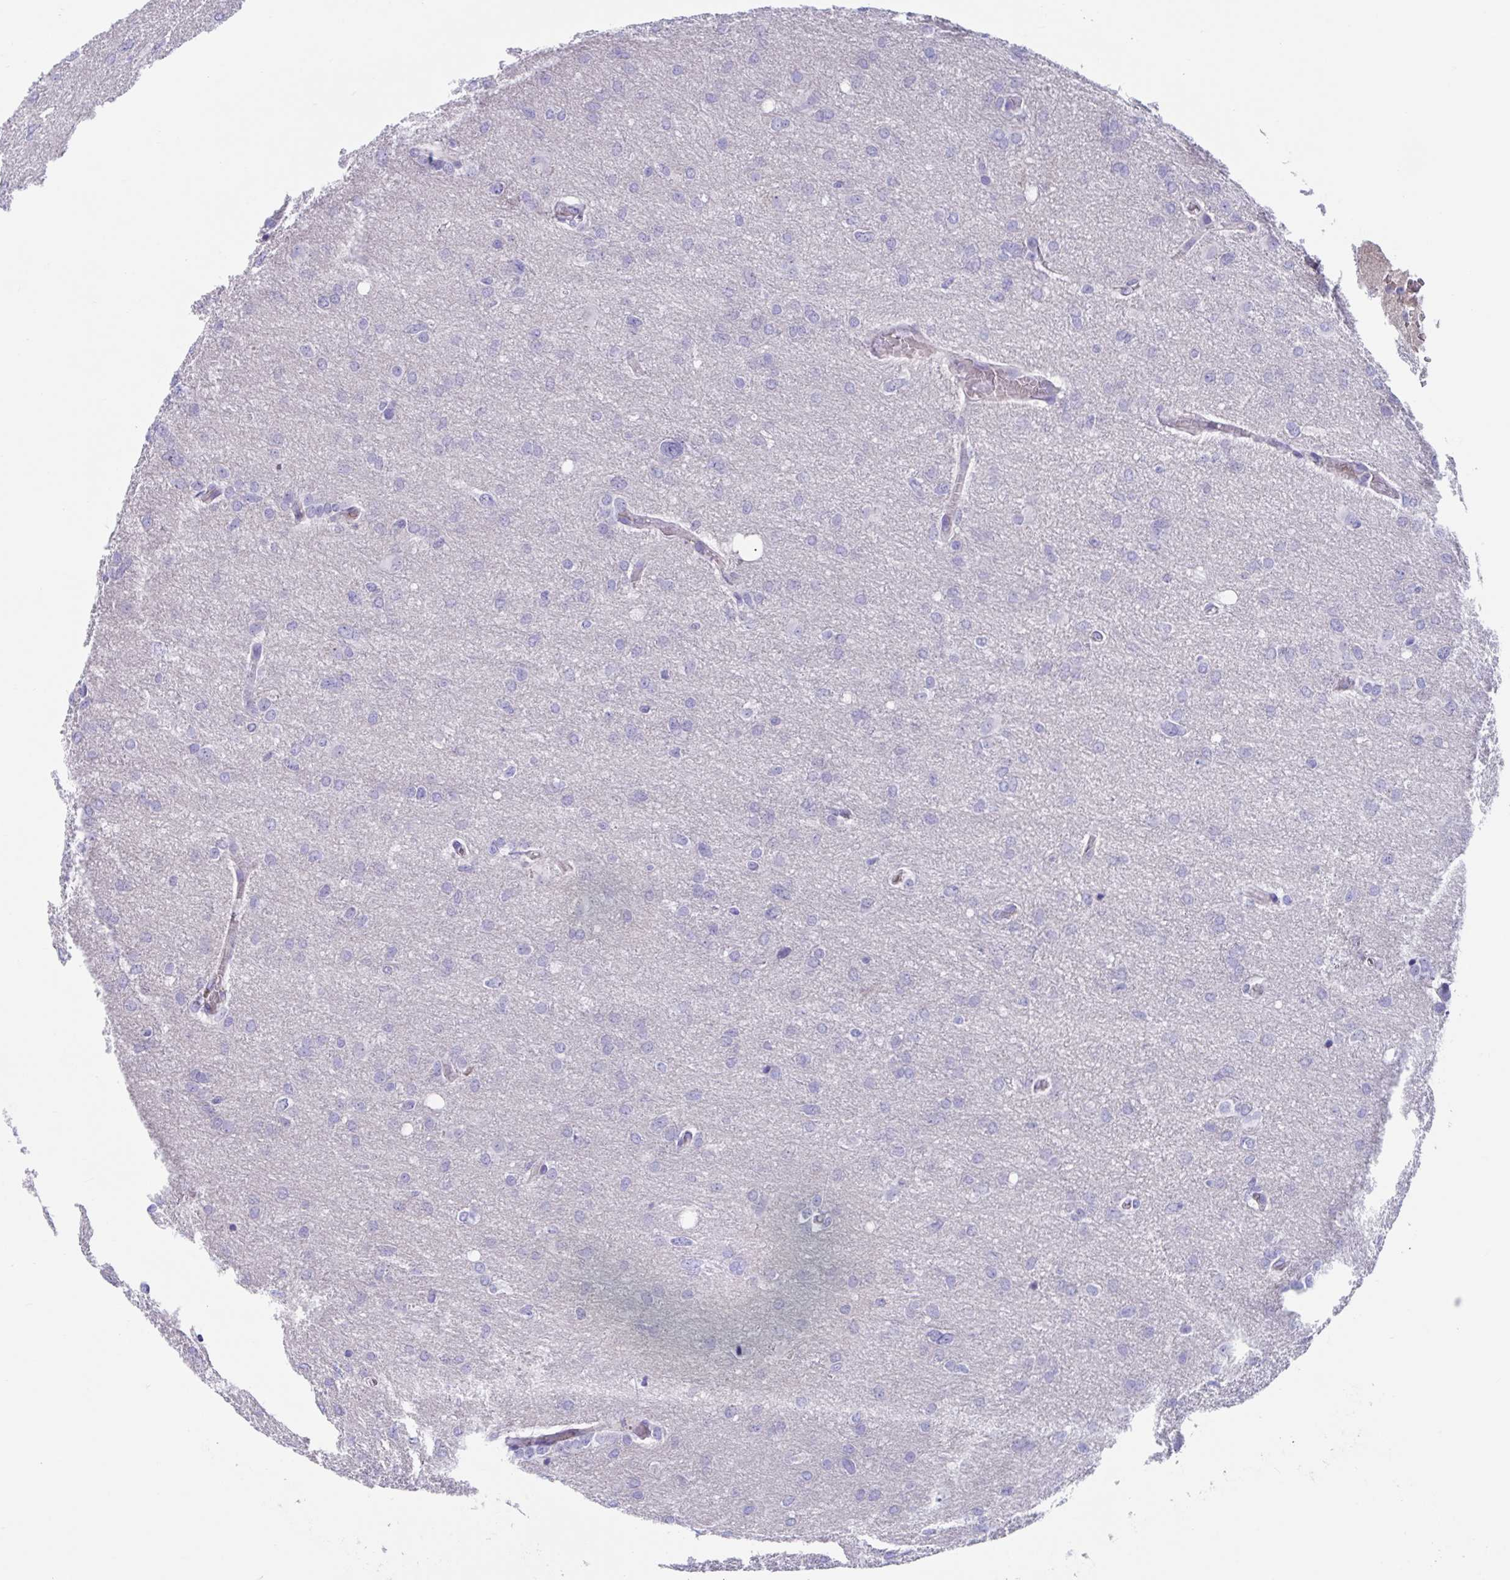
{"staining": {"intensity": "negative", "quantity": "none", "location": "none"}, "tissue": "glioma", "cell_type": "Tumor cells", "image_type": "cancer", "snomed": [{"axis": "morphology", "description": "Glioma, malignant, High grade"}, {"axis": "topography", "description": "Brain"}], "caption": "Immunohistochemistry histopathology image of neoplastic tissue: glioma stained with DAB reveals no significant protein staining in tumor cells. Brightfield microscopy of immunohistochemistry stained with DAB (3,3'-diaminobenzidine) (brown) and hematoxylin (blue), captured at high magnification.", "gene": "TTC30B", "patient": {"sex": "male", "age": 53}}